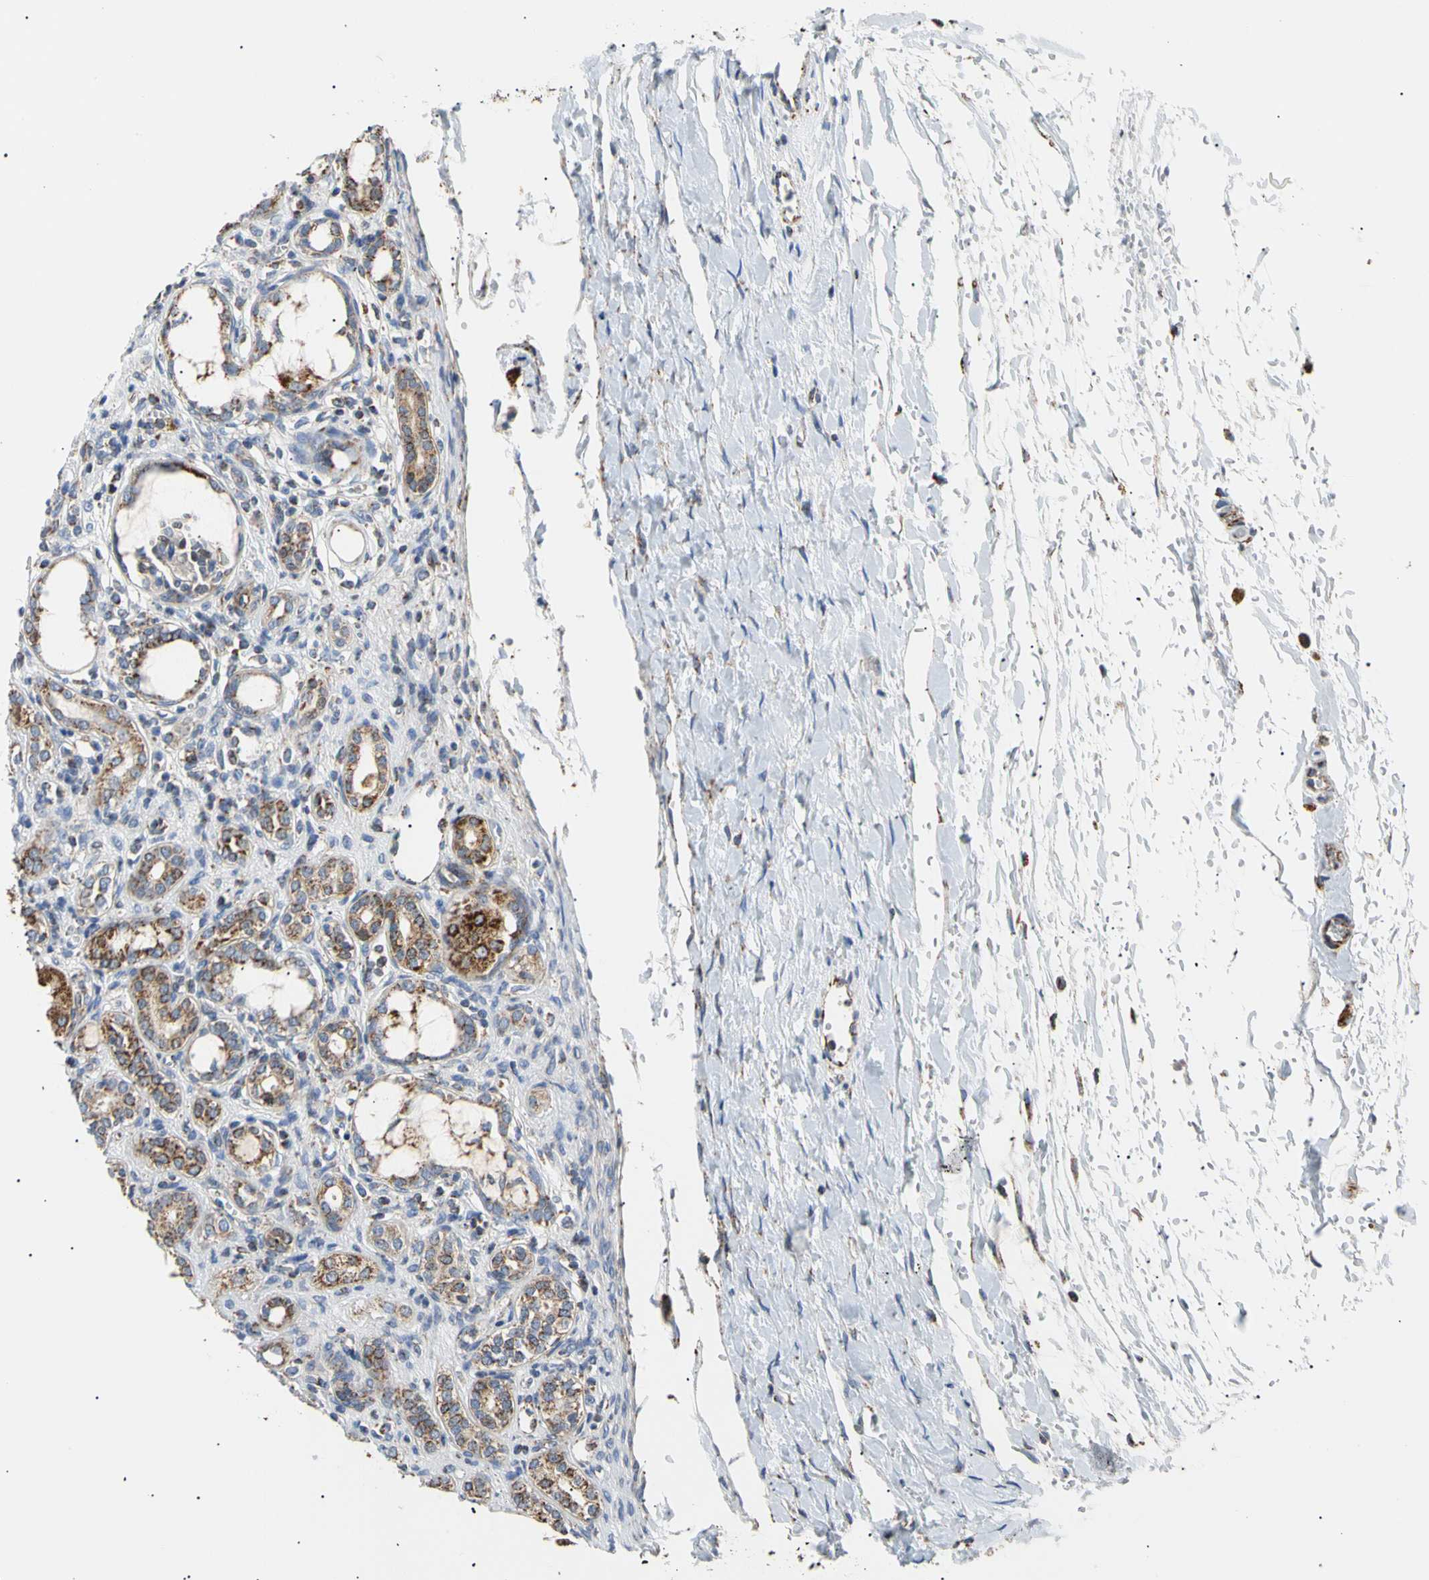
{"staining": {"intensity": "moderate", "quantity": "<25%", "location": "cytoplasmic/membranous"}, "tissue": "kidney", "cell_type": "Cells in glomeruli", "image_type": "normal", "snomed": [{"axis": "morphology", "description": "Normal tissue, NOS"}, {"axis": "topography", "description": "Kidney"}], "caption": "A brown stain shows moderate cytoplasmic/membranous staining of a protein in cells in glomeruli of benign kidney.", "gene": "ACAT1", "patient": {"sex": "male", "age": 7}}